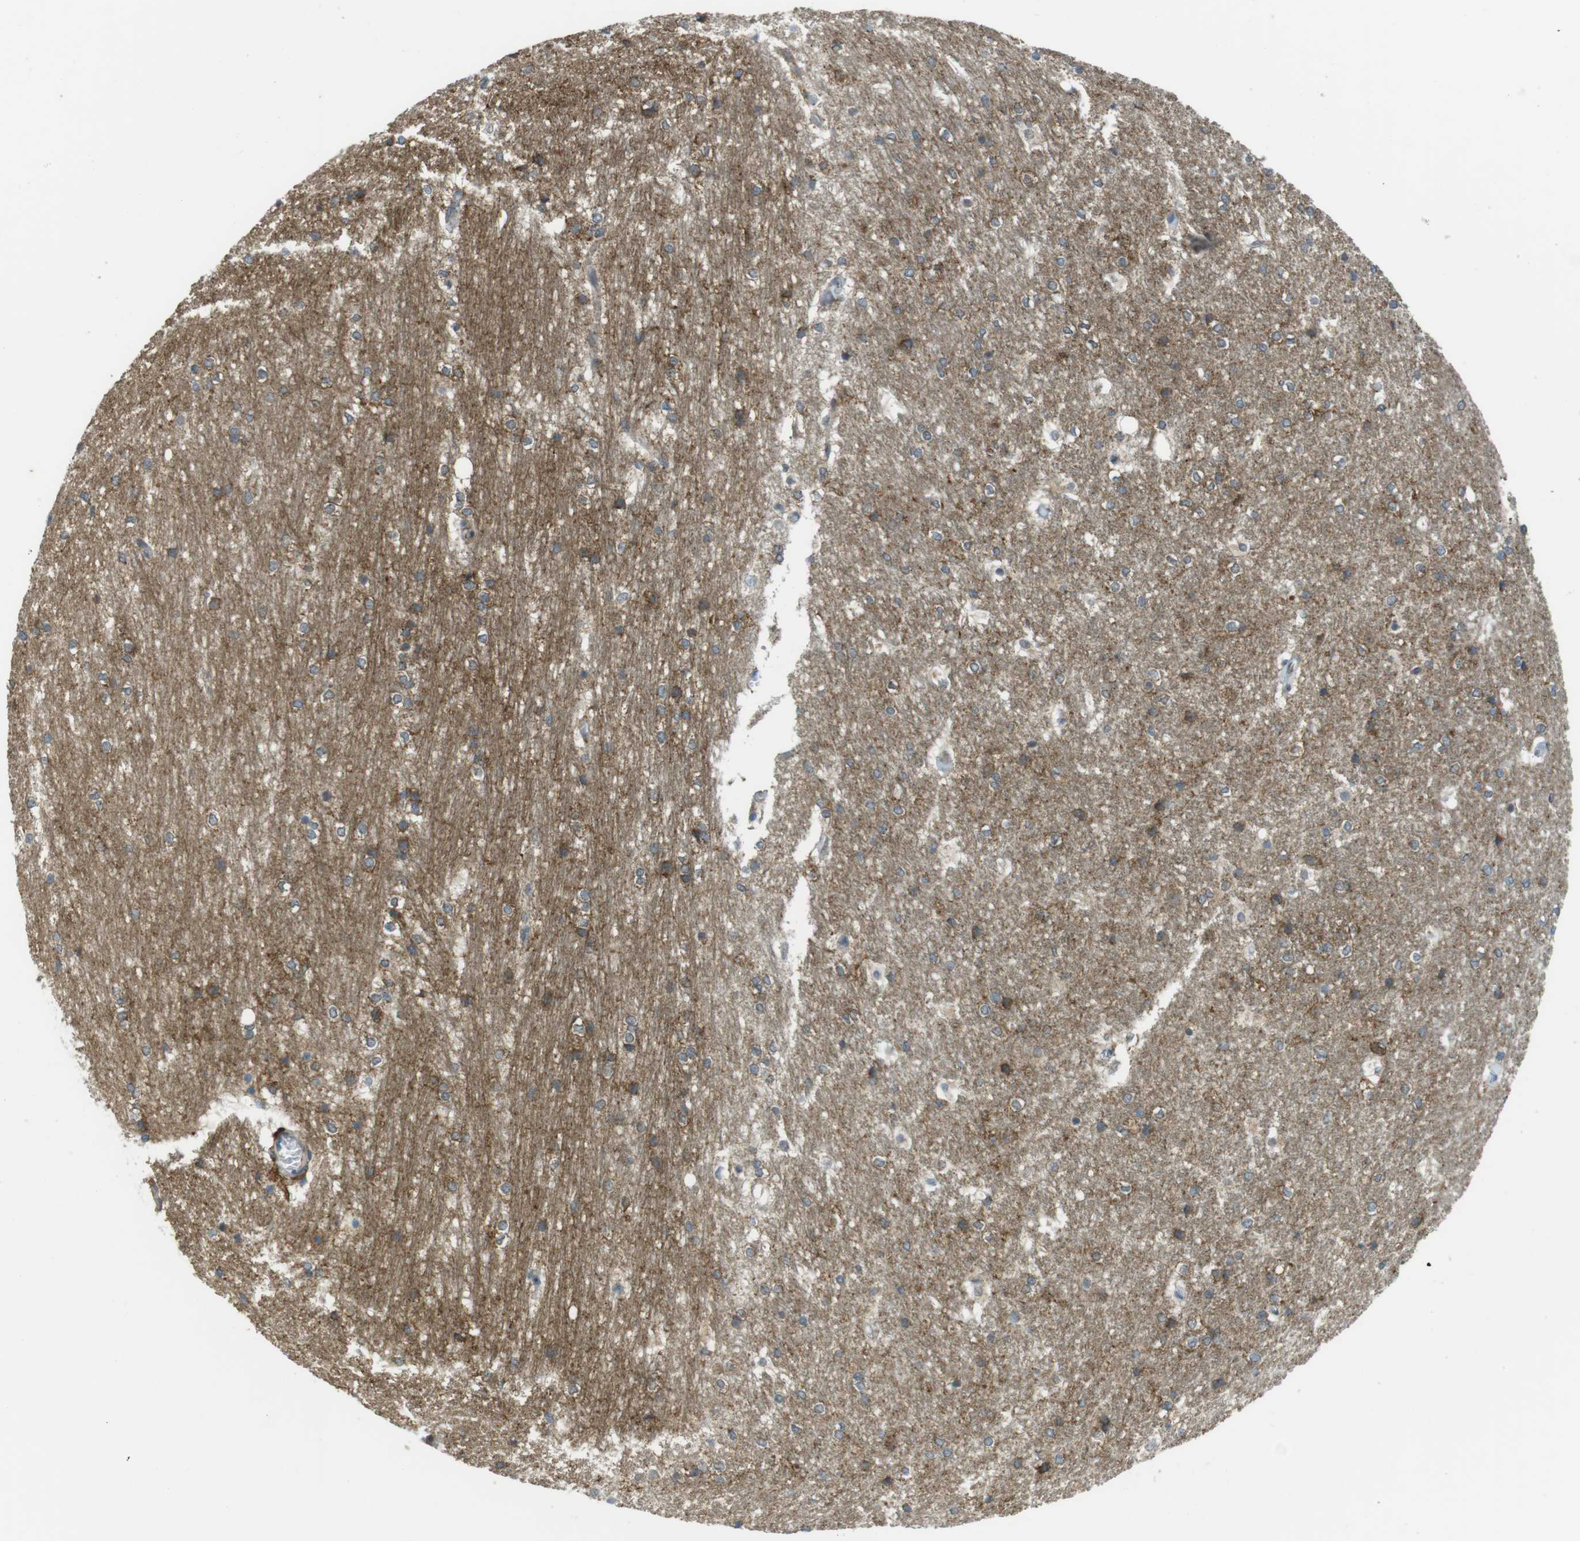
{"staining": {"intensity": "moderate", "quantity": "25%-75%", "location": "cytoplasmic/membranous"}, "tissue": "hippocampus", "cell_type": "Glial cells", "image_type": "normal", "snomed": [{"axis": "morphology", "description": "Normal tissue, NOS"}, {"axis": "topography", "description": "Hippocampus"}], "caption": "The histopathology image shows staining of normal hippocampus, revealing moderate cytoplasmic/membranous protein expression (brown color) within glial cells.", "gene": "BRI3BP", "patient": {"sex": "female", "age": 19}}